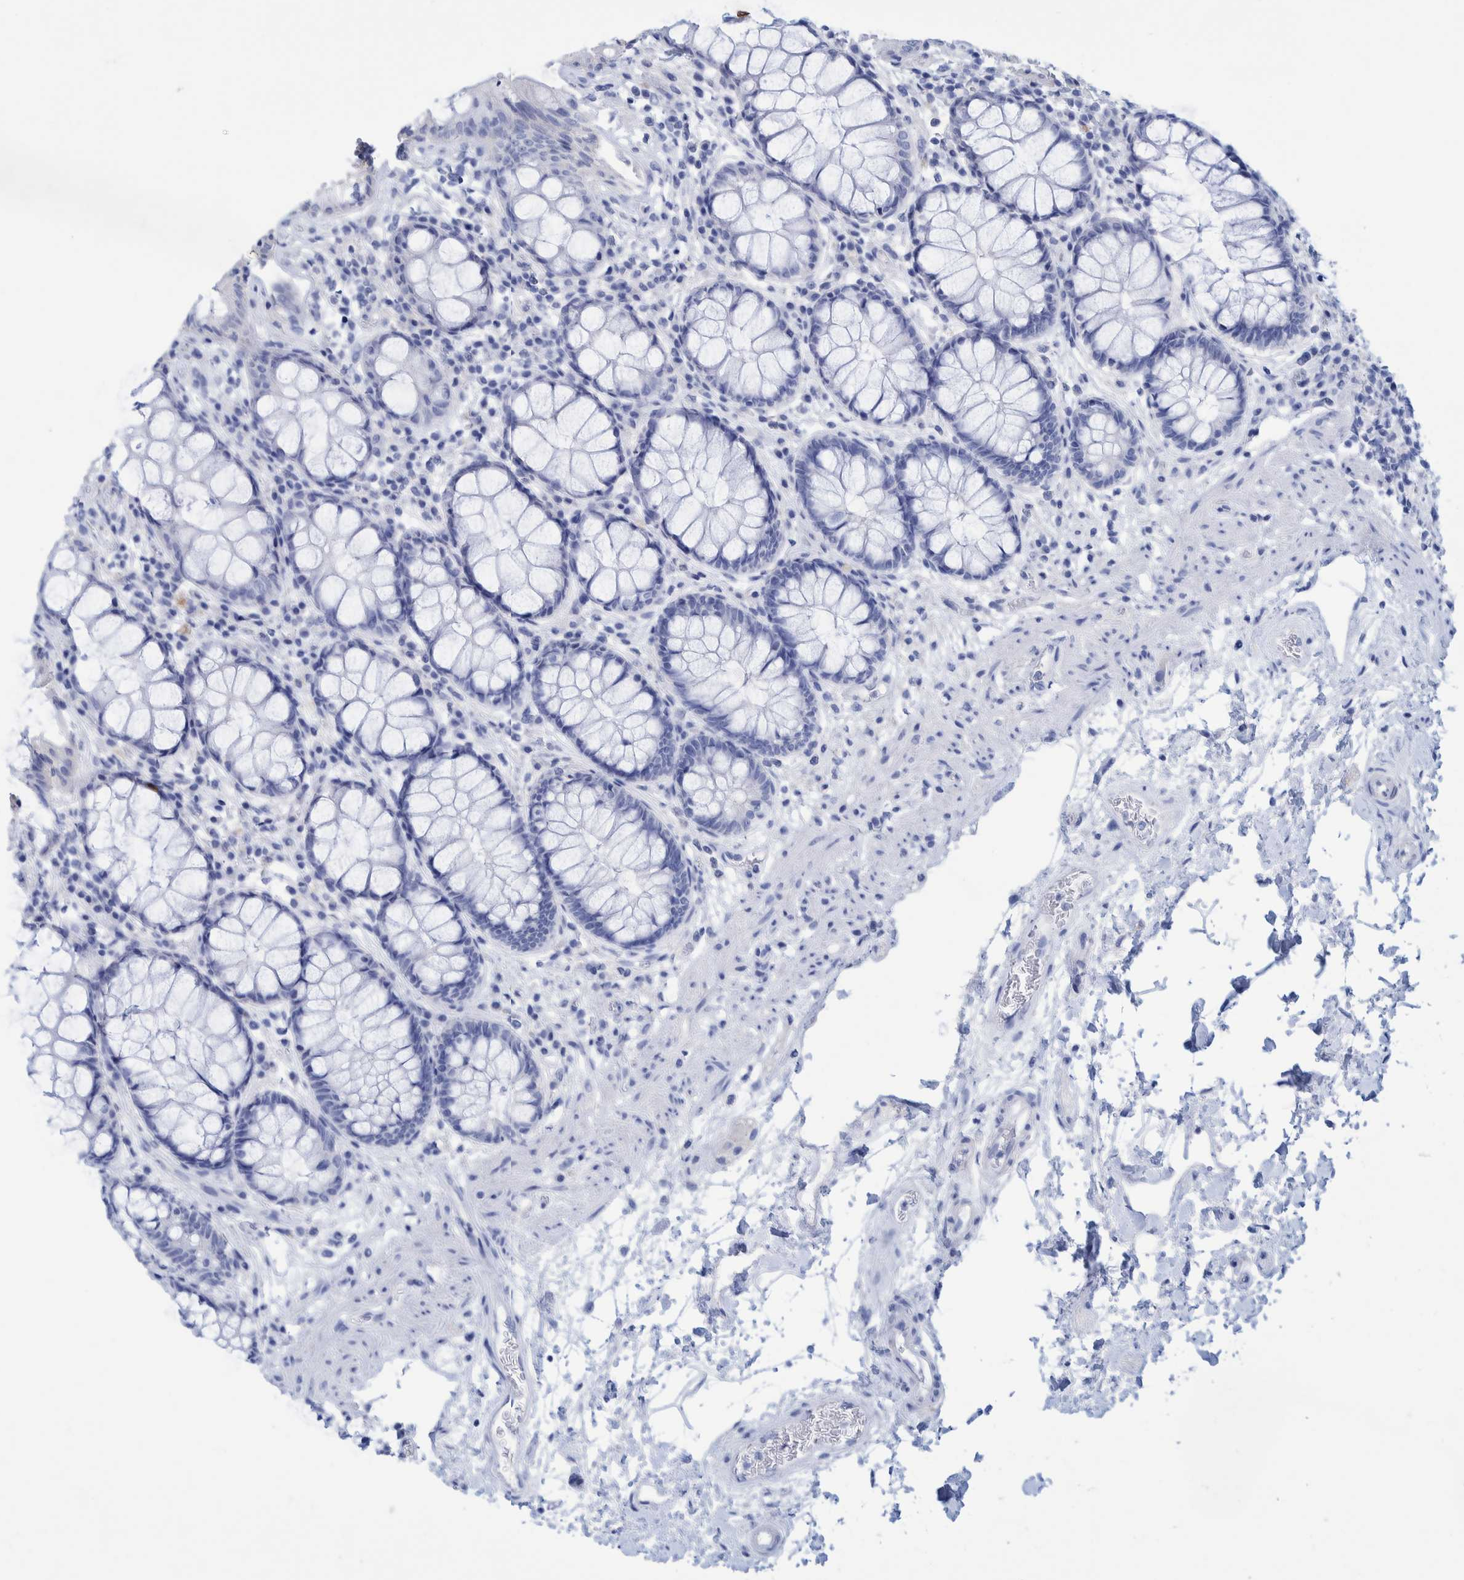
{"staining": {"intensity": "negative", "quantity": "none", "location": "none"}, "tissue": "rectum", "cell_type": "Glandular cells", "image_type": "normal", "snomed": [{"axis": "morphology", "description": "Normal tissue, NOS"}, {"axis": "topography", "description": "Rectum"}], "caption": "Protein analysis of unremarkable rectum shows no significant expression in glandular cells. (DAB (3,3'-diaminobenzidine) immunohistochemistry with hematoxylin counter stain).", "gene": "PERP", "patient": {"sex": "male", "age": 64}}